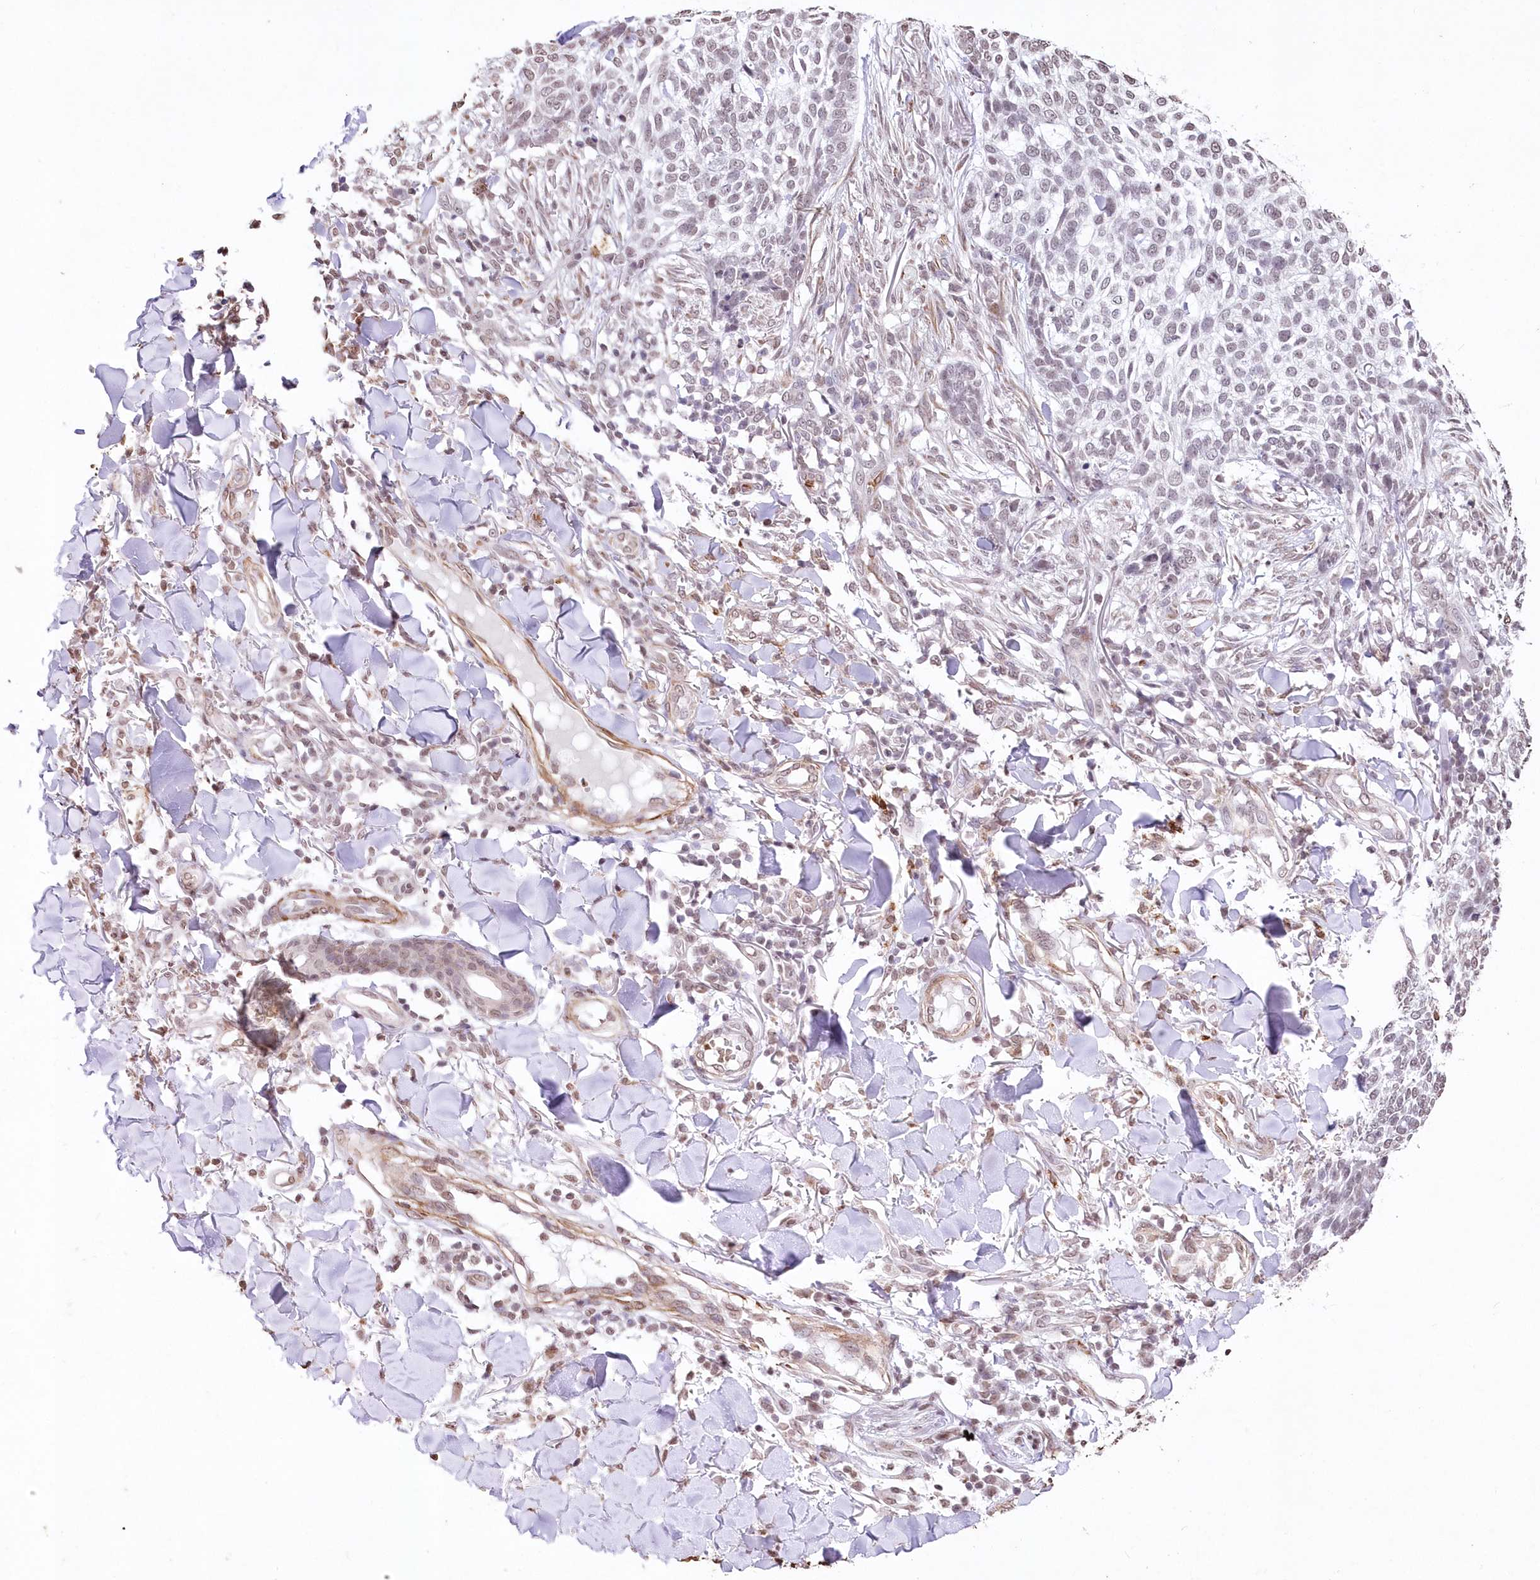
{"staining": {"intensity": "negative", "quantity": "none", "location": "none"}, "tissue": "skin cancer", "cell_type": "Tumor cells", "image_type": "cancer", "snomed": [{"axis": "morphology", "description": "Basal cell carcinoma"}, {"axis": "topography", "description": "Skin"}], "caption": "Skin basal cell carcinoma stained for a protein using IHC exhibits no positivity tumor cells.", "gene": "RBM27", "patient": {"sex": "female", "age": 64}}